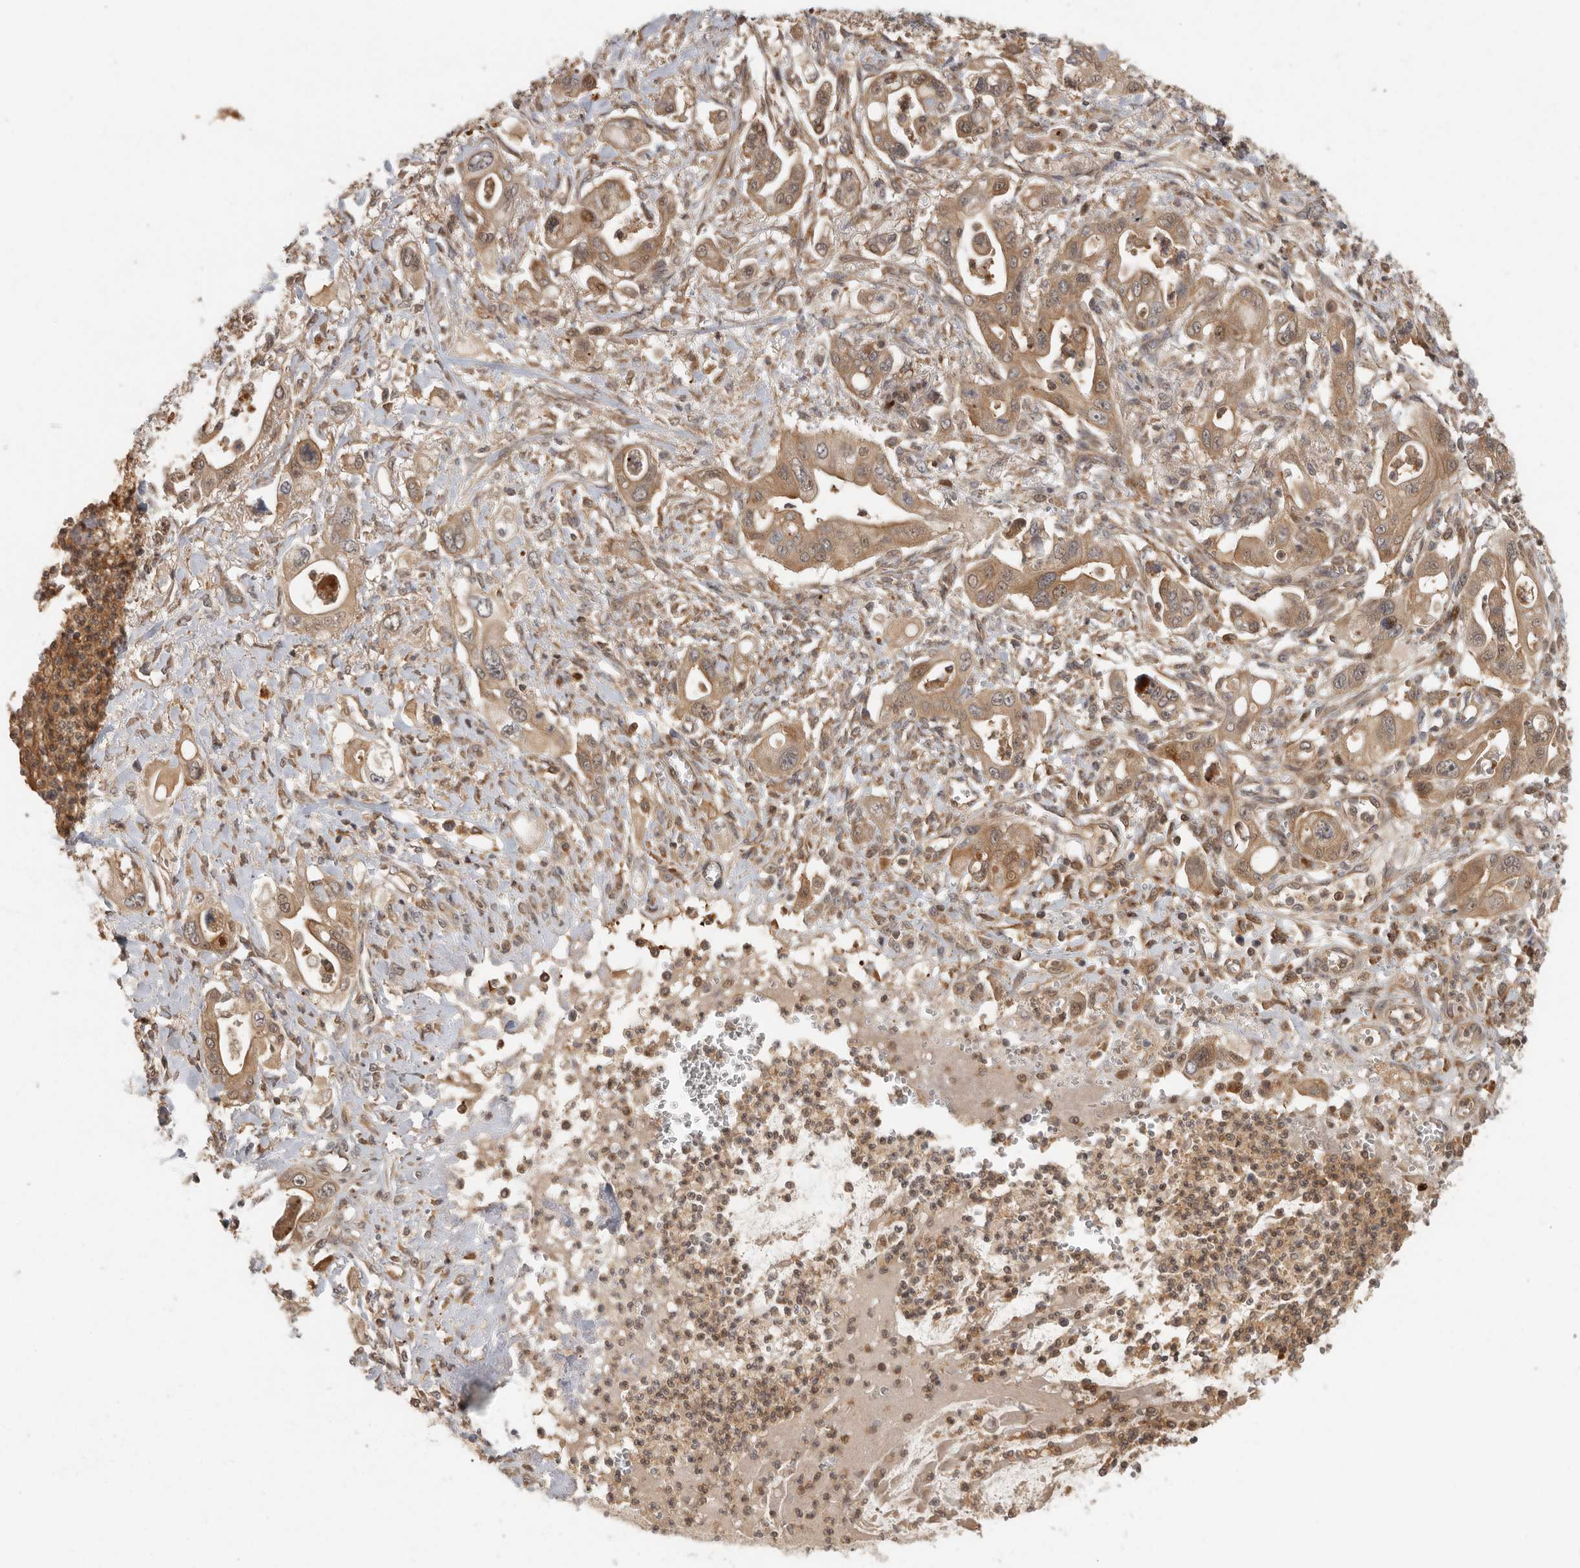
{"staining": {"intensity": "moderate", "quantity": ">75%", "location": "cytoplasmic/membranous"}, "tissue": "pancreatic cancer", "cell_type": "Tumor cells", "image_type": "cancer", "snomed": [{"axis": "morphology", "description": "Adenocarcinoma, NOS"}, {"axis": "topography", "description": "Pancreas"}], "caption": "A high-resolution image shows IHC staining of pancreatic cancer, which exhibits moderate cytoplasmic/membranous expression in approximately >75% of tumor cells.", "gene": "SWT1", "patient": {"sex": "male", "age": 68}}